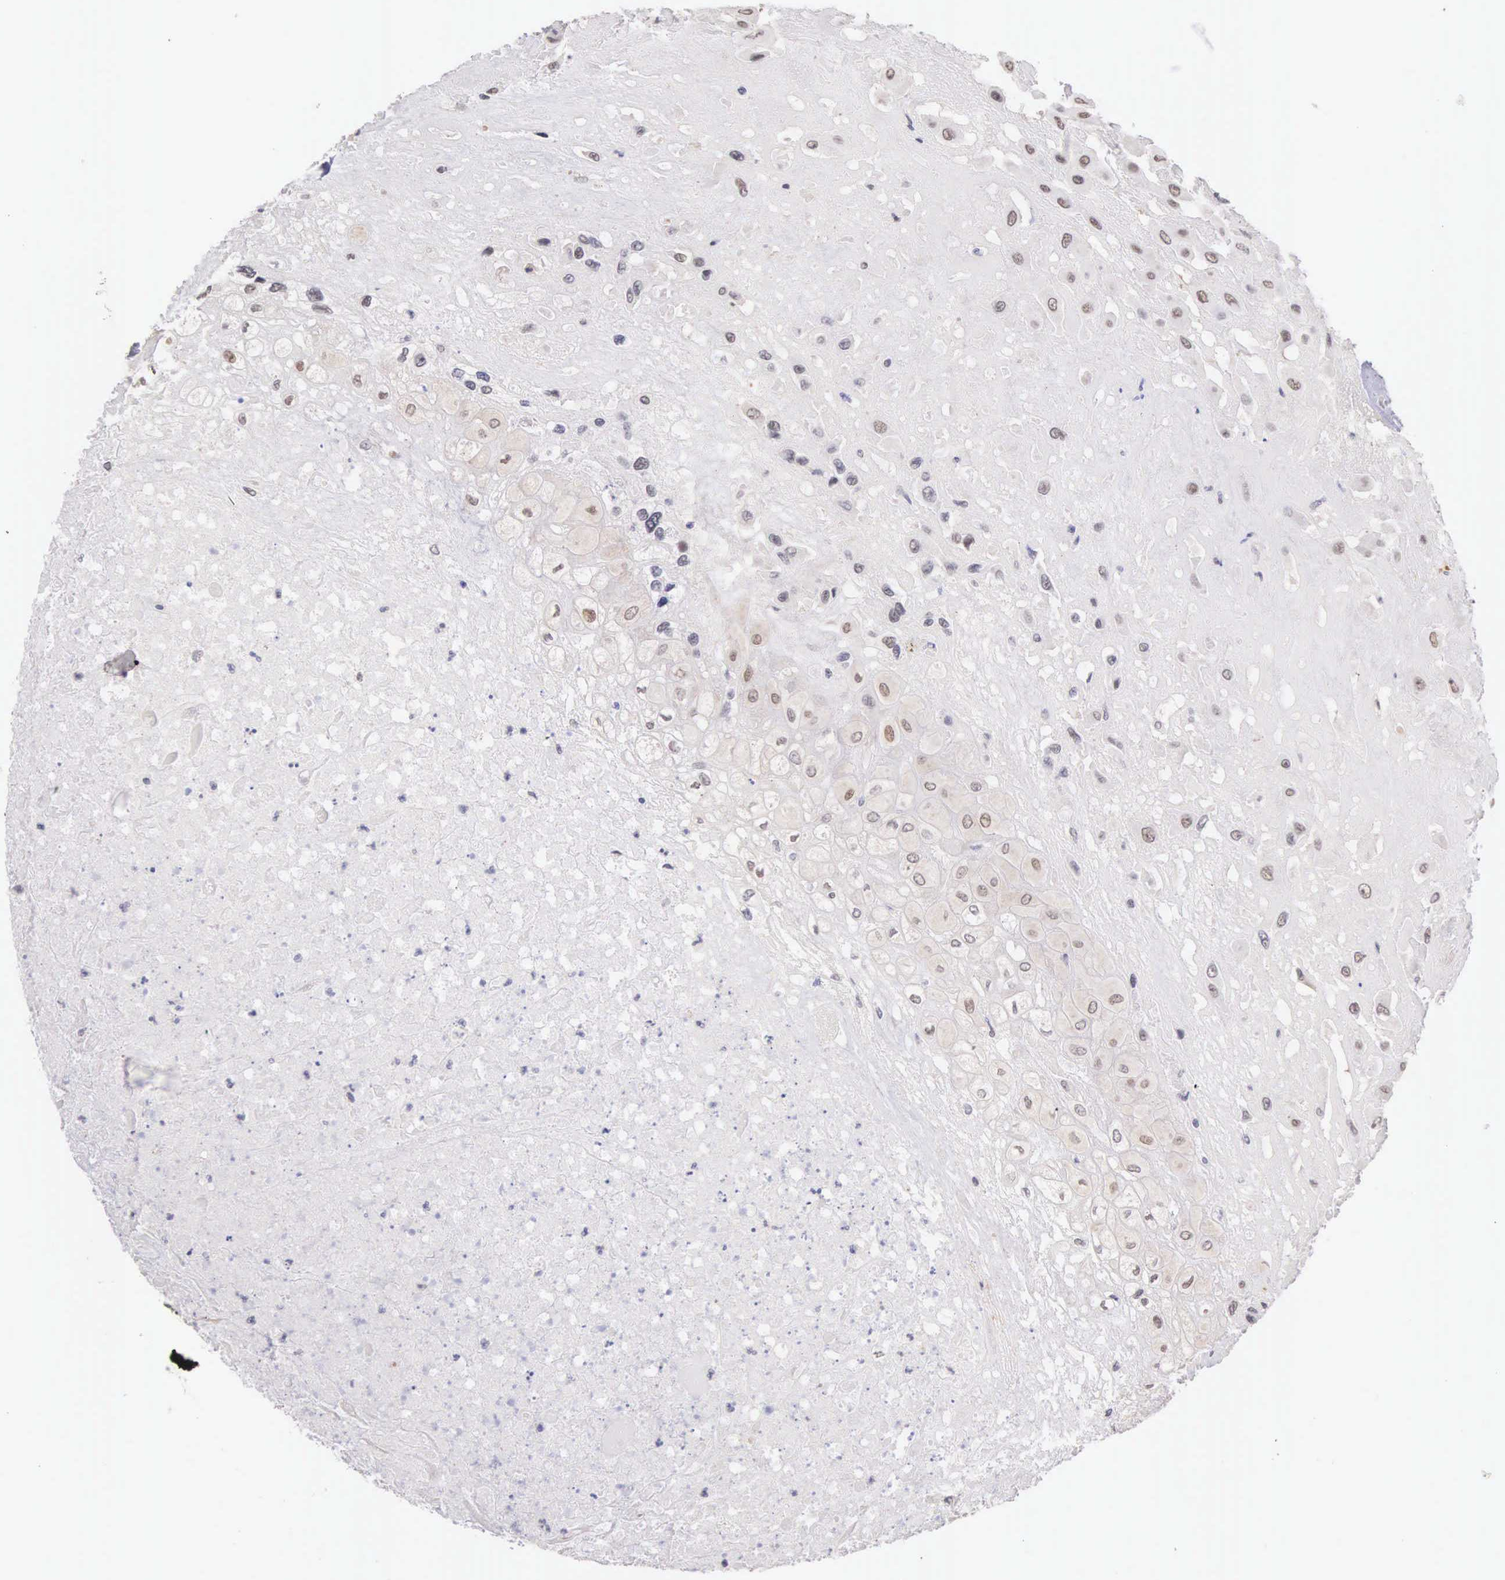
{"staining": {"intensity": "moderate", "quantity": "25%-75%", "location": "nuclear"}, "tissue": "placenta", "cell_type": "Decidual cells", "image_type": "normal", "snomed": [{"axis": "morphology", "description": "Normal tissue, NOS"}, {"axis": "topography", "description": "Placenta"}], "caption": "Brown immunohistochemical staining in unremarkable human placenta reveals moderate nuclear staining in approximately 25%-75% of decidual cells.", "gene": "HMGXB4", "patient": {"sex": "female", "age": 31}}